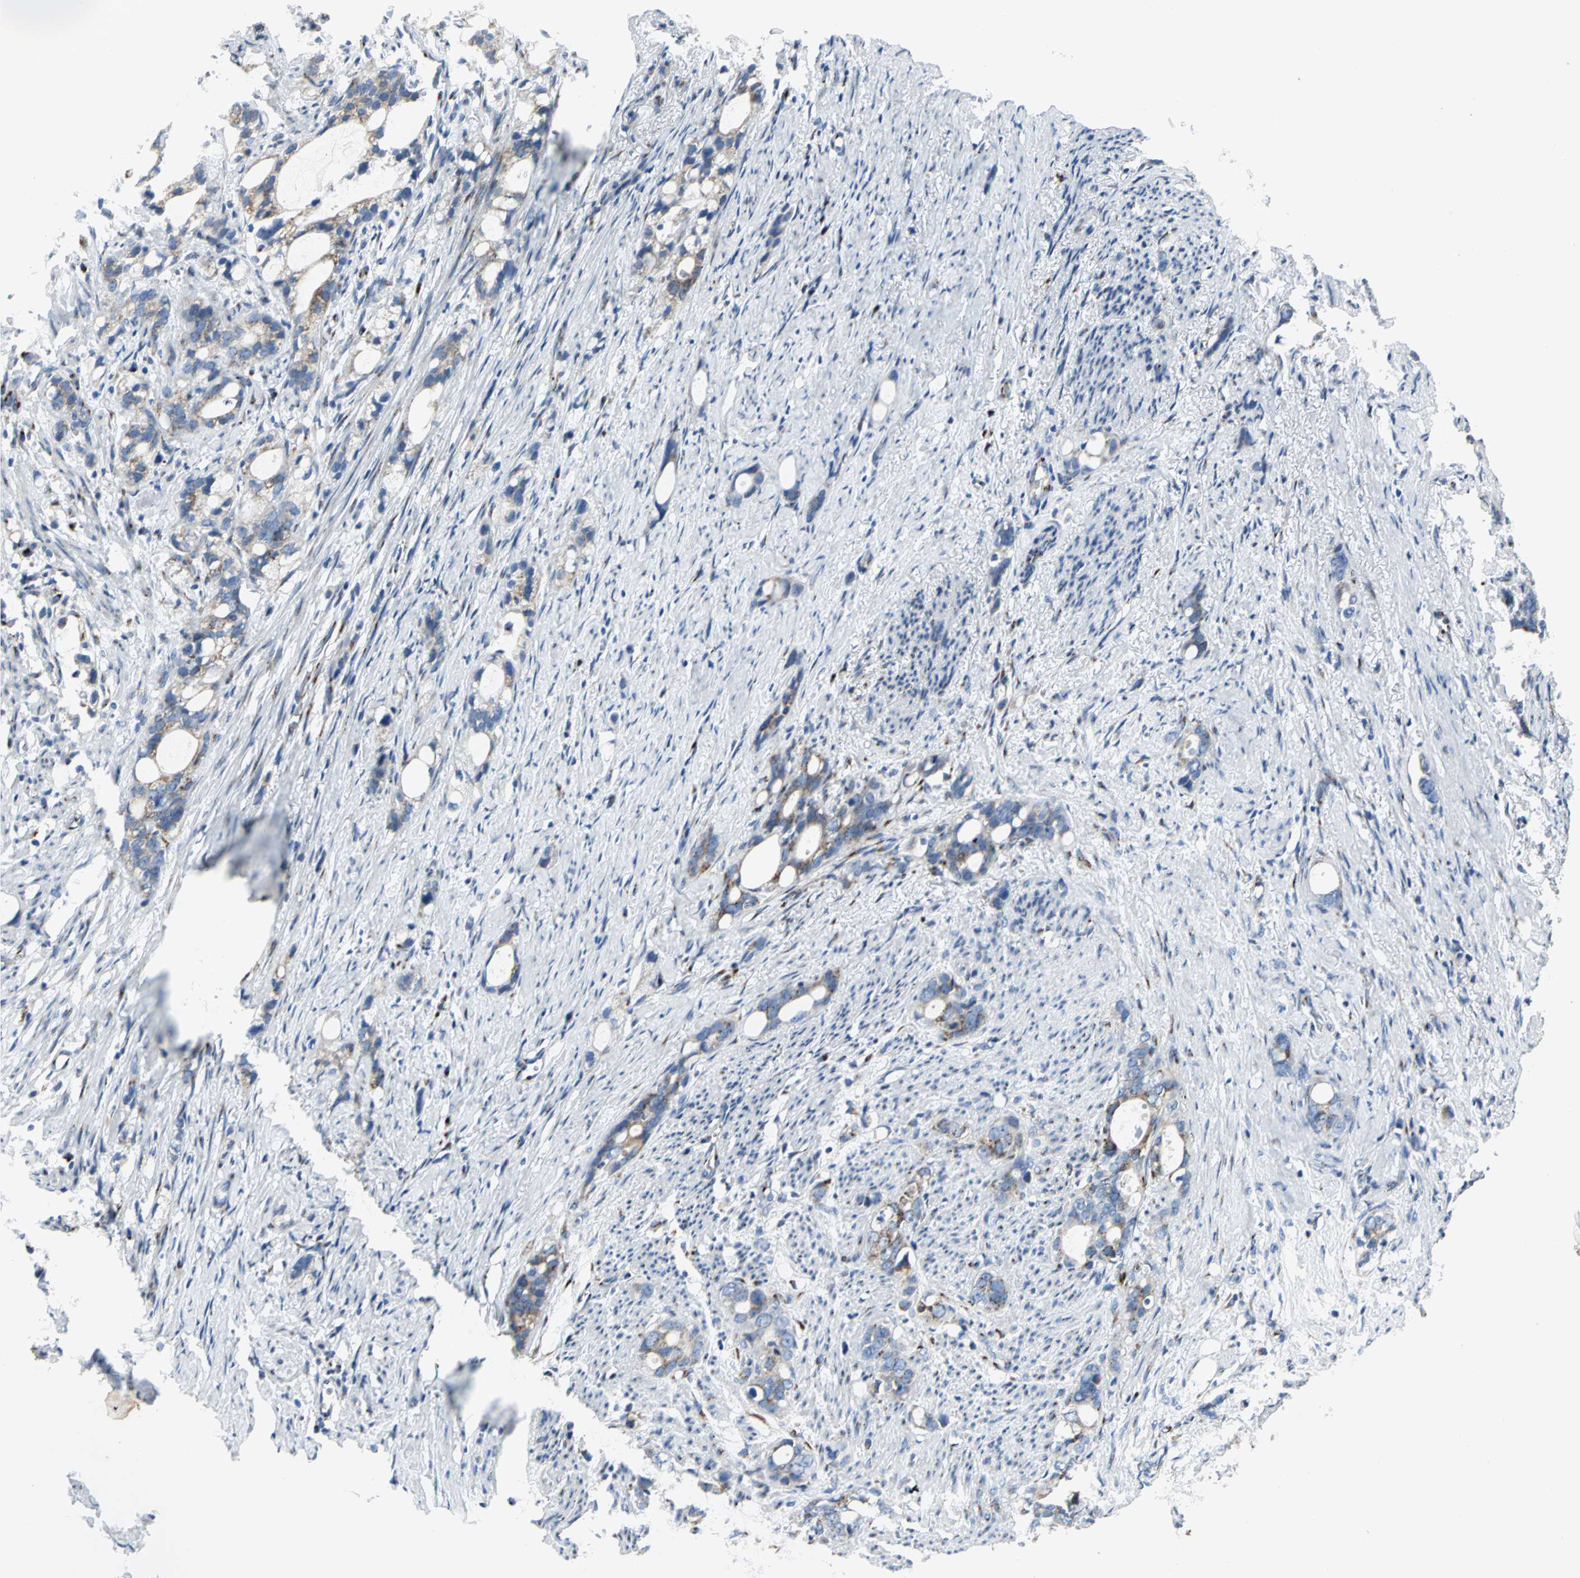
{"staining": {"intensity": "moderate", "quantity": "25%-75%", "location": "cytoplasmic/membranous"}, "tissue": "stomach cancer", "cell_type": "Tumor cells", "image_type": "cancer", "snomed": [{"axis": "morphology", "description": "Adenocarcinoma, NOS"}, {"axis": "topography", "description": "Stomach"}], "caption": "Stomach cancer was stained to show a protein in brown. There is medium levels of moderate cytoplasmic/membranous expression in about 25%-75% of tumor cells. (Brightfield microscopy of DAB IHC at high magnification).", "gene": "GPR3", "patient": {"sex": "female", "age": 75}}